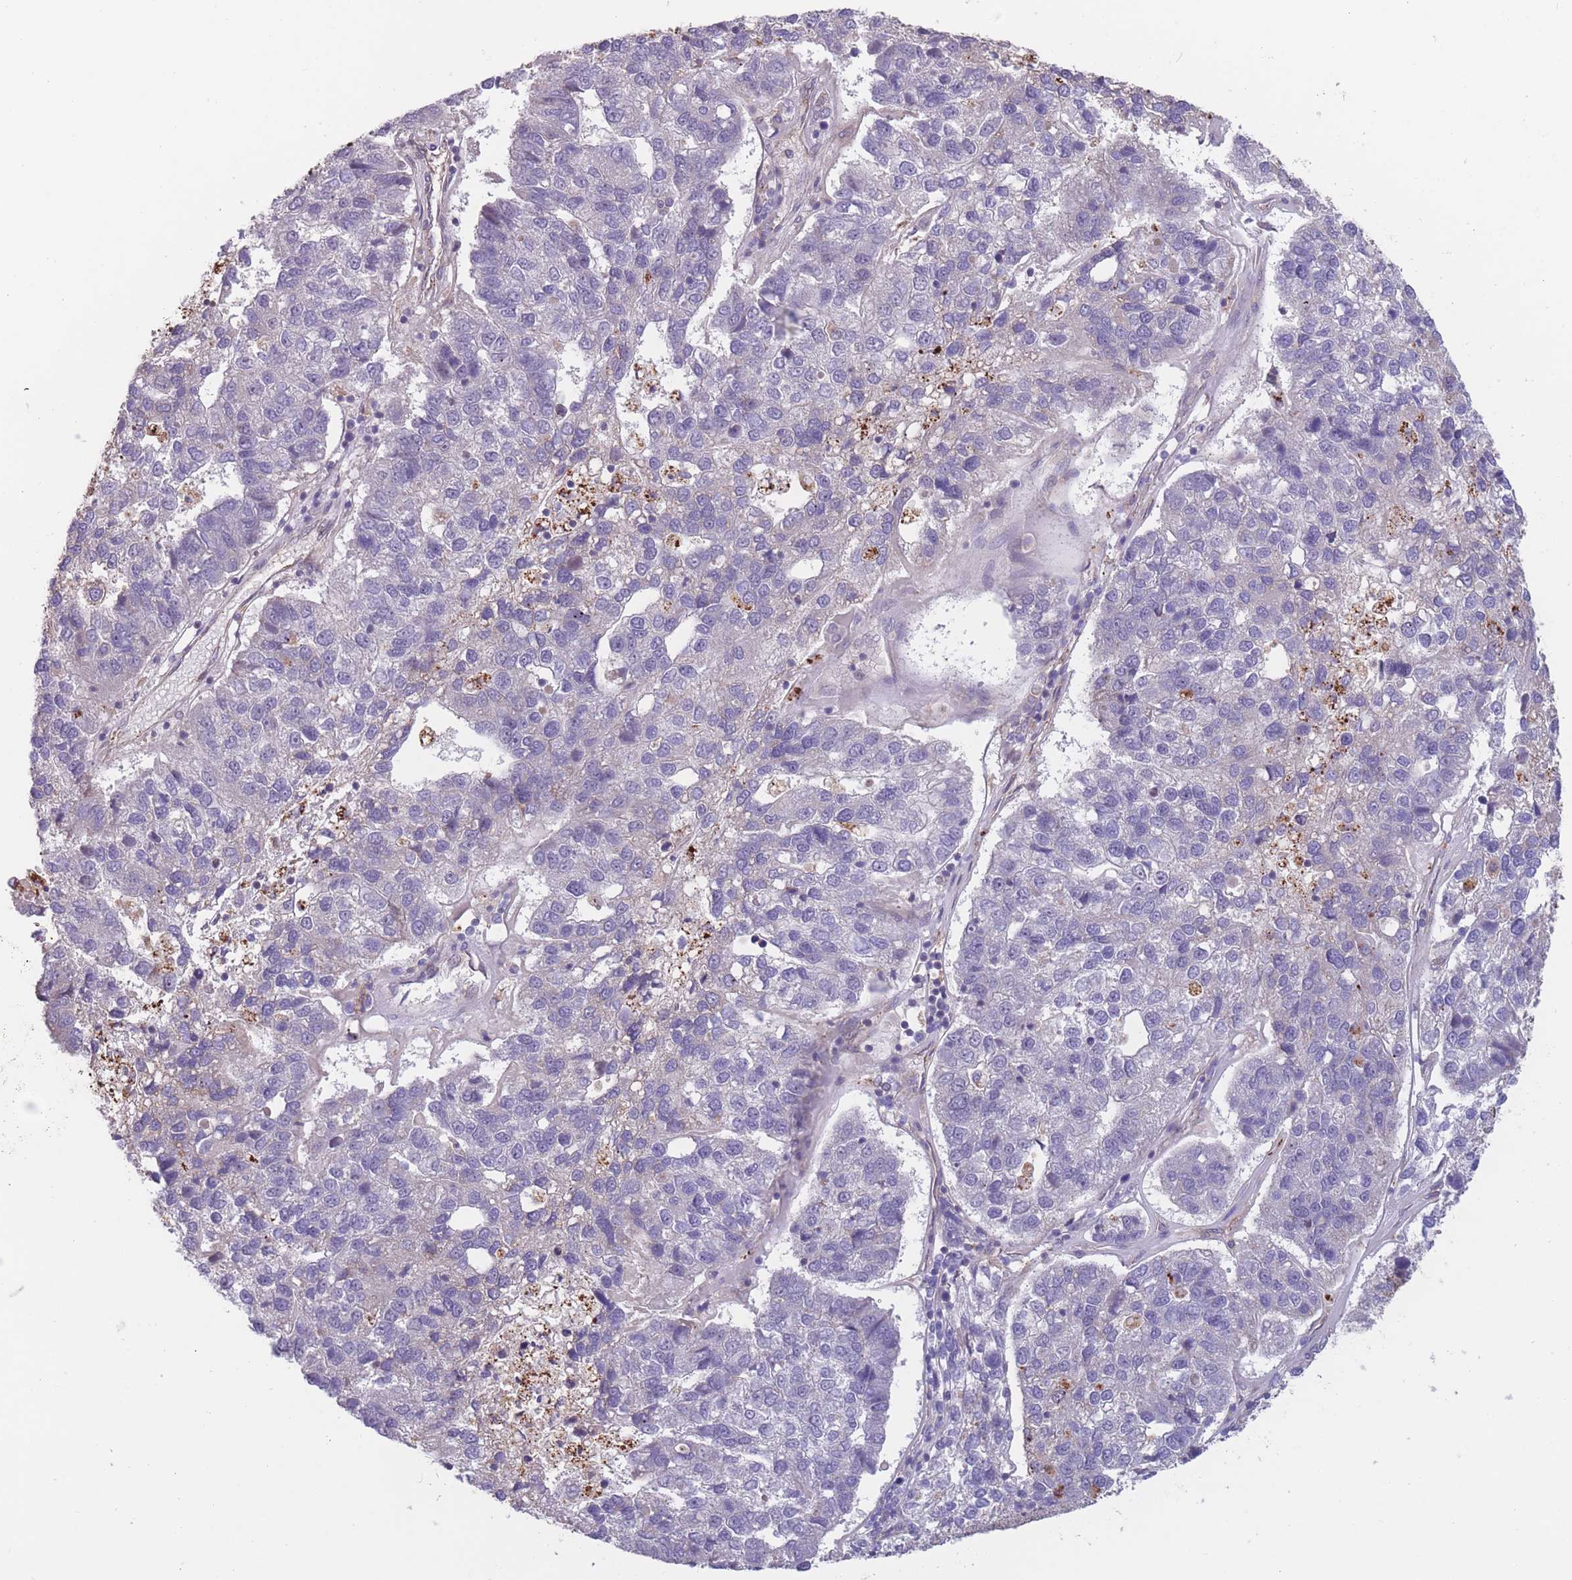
{"staining": {"intensity": "negative", "quantity": "none", "location": "none"}, "tissue": "pancreatic cancer", "cell_type": "Tumor cells", "image_type": "cancer", "snomed": [{"axis": "morphology", "description": "Adenocarcinoma, NOS"}, {"axis": "topography", "description": "Pancreas"}], "caption": "This histopathology image is of pancreatic cancer (adenocarcinoma) stained with immunohistochemistry (IHC) to label a protein in brown with the nuclei are counter-stained blue. There is no positivity in tumor cells.", "gene": "ITPKC", "patient": {"sex": "female", "age": 61}}